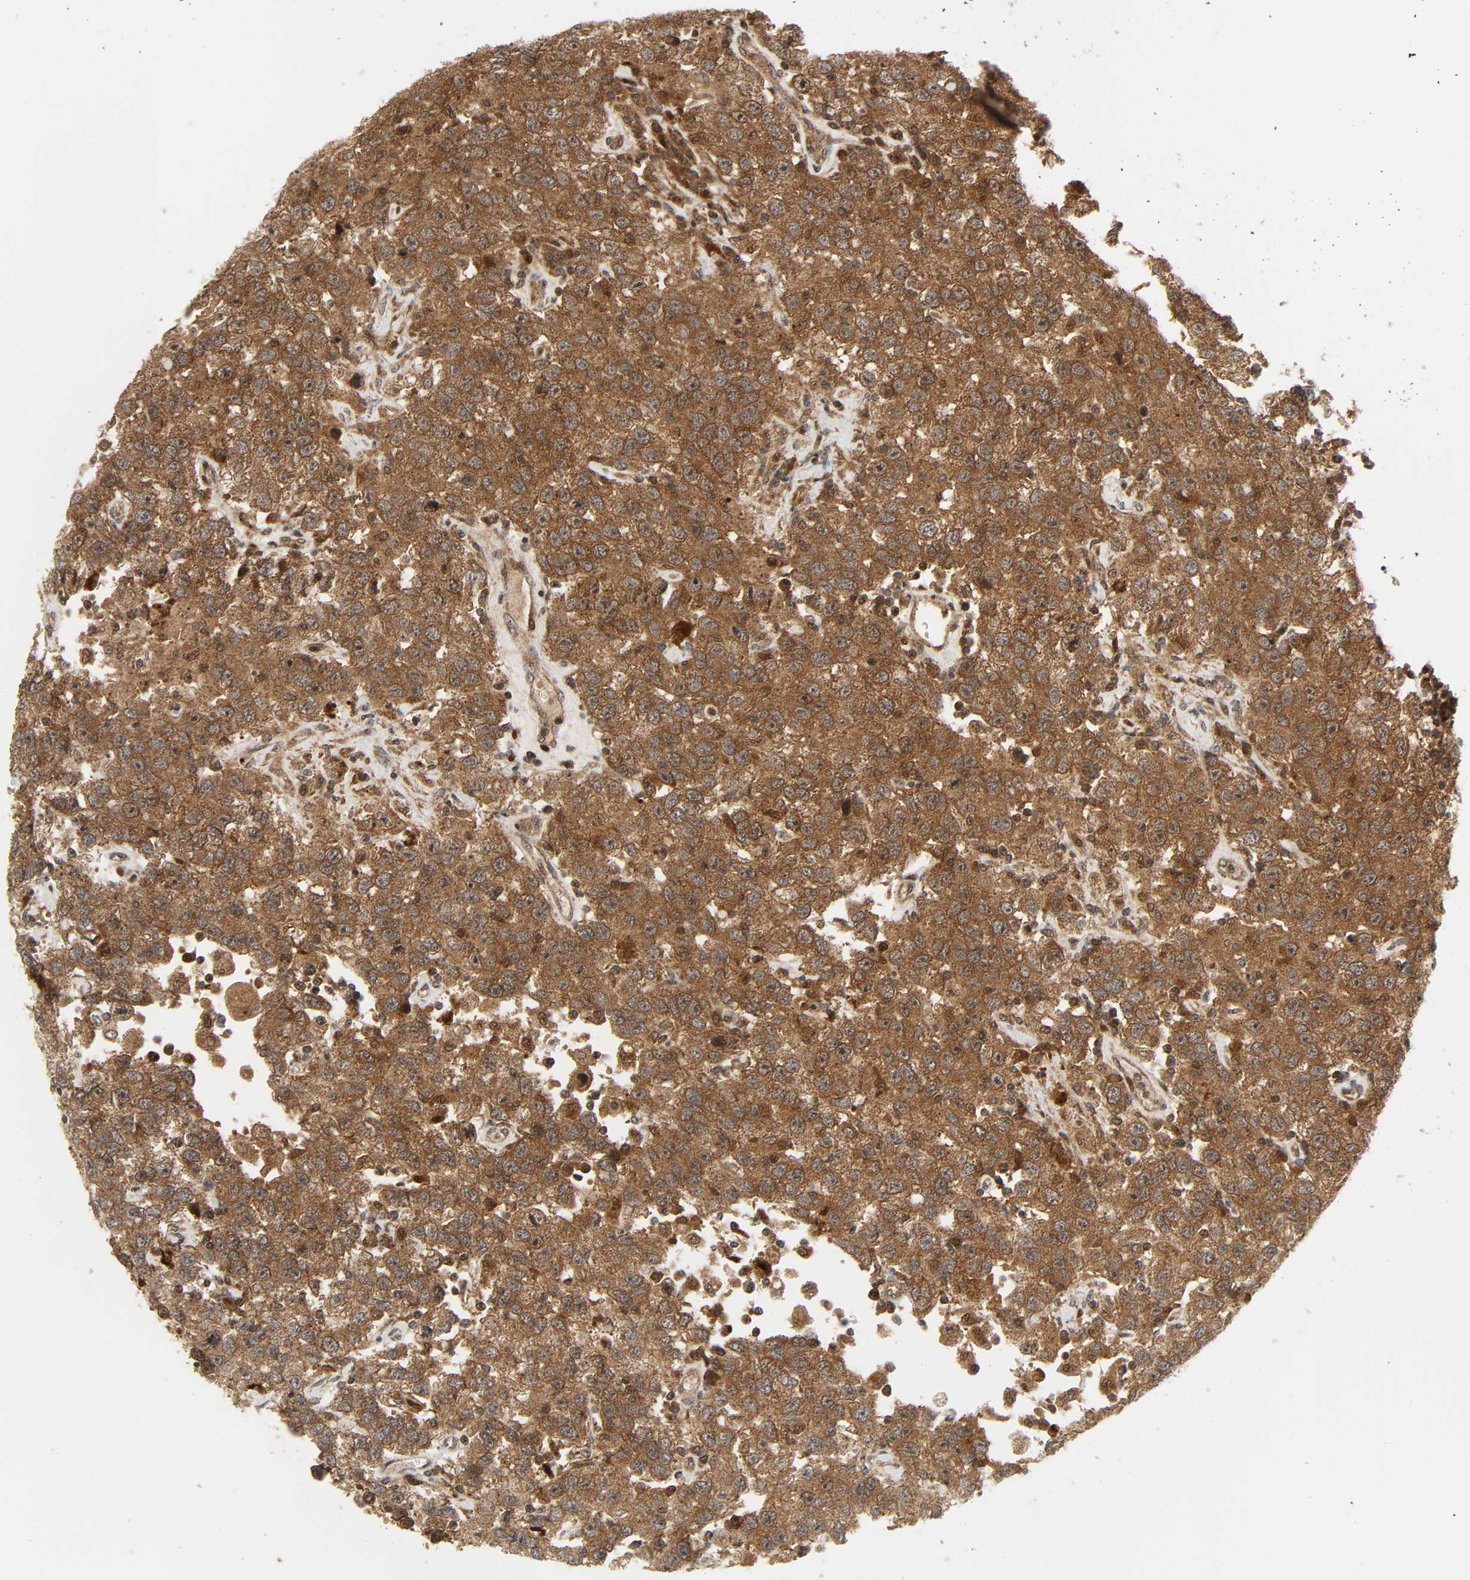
{"staining": {"intensity": "moderate", "quantity": ">75%", "location": "cytoplasmic/membranous"}, "tissue": "testis cancer", "cell_type": "Tumor cells", "image_type": "cancer", "snomed": [{"axis": "morphology", "description": "Seminoma, NOS"}, {"axis": "topography", "description": "Testis"}], "caption": "The histopathology image reveals a brown stain indicating the presence of a protein in the cytoplasmic/membranous of tumor cells in seminoma (testis).", "gene": "CHUK", "patient": {"sex": "male", "age": 41}}